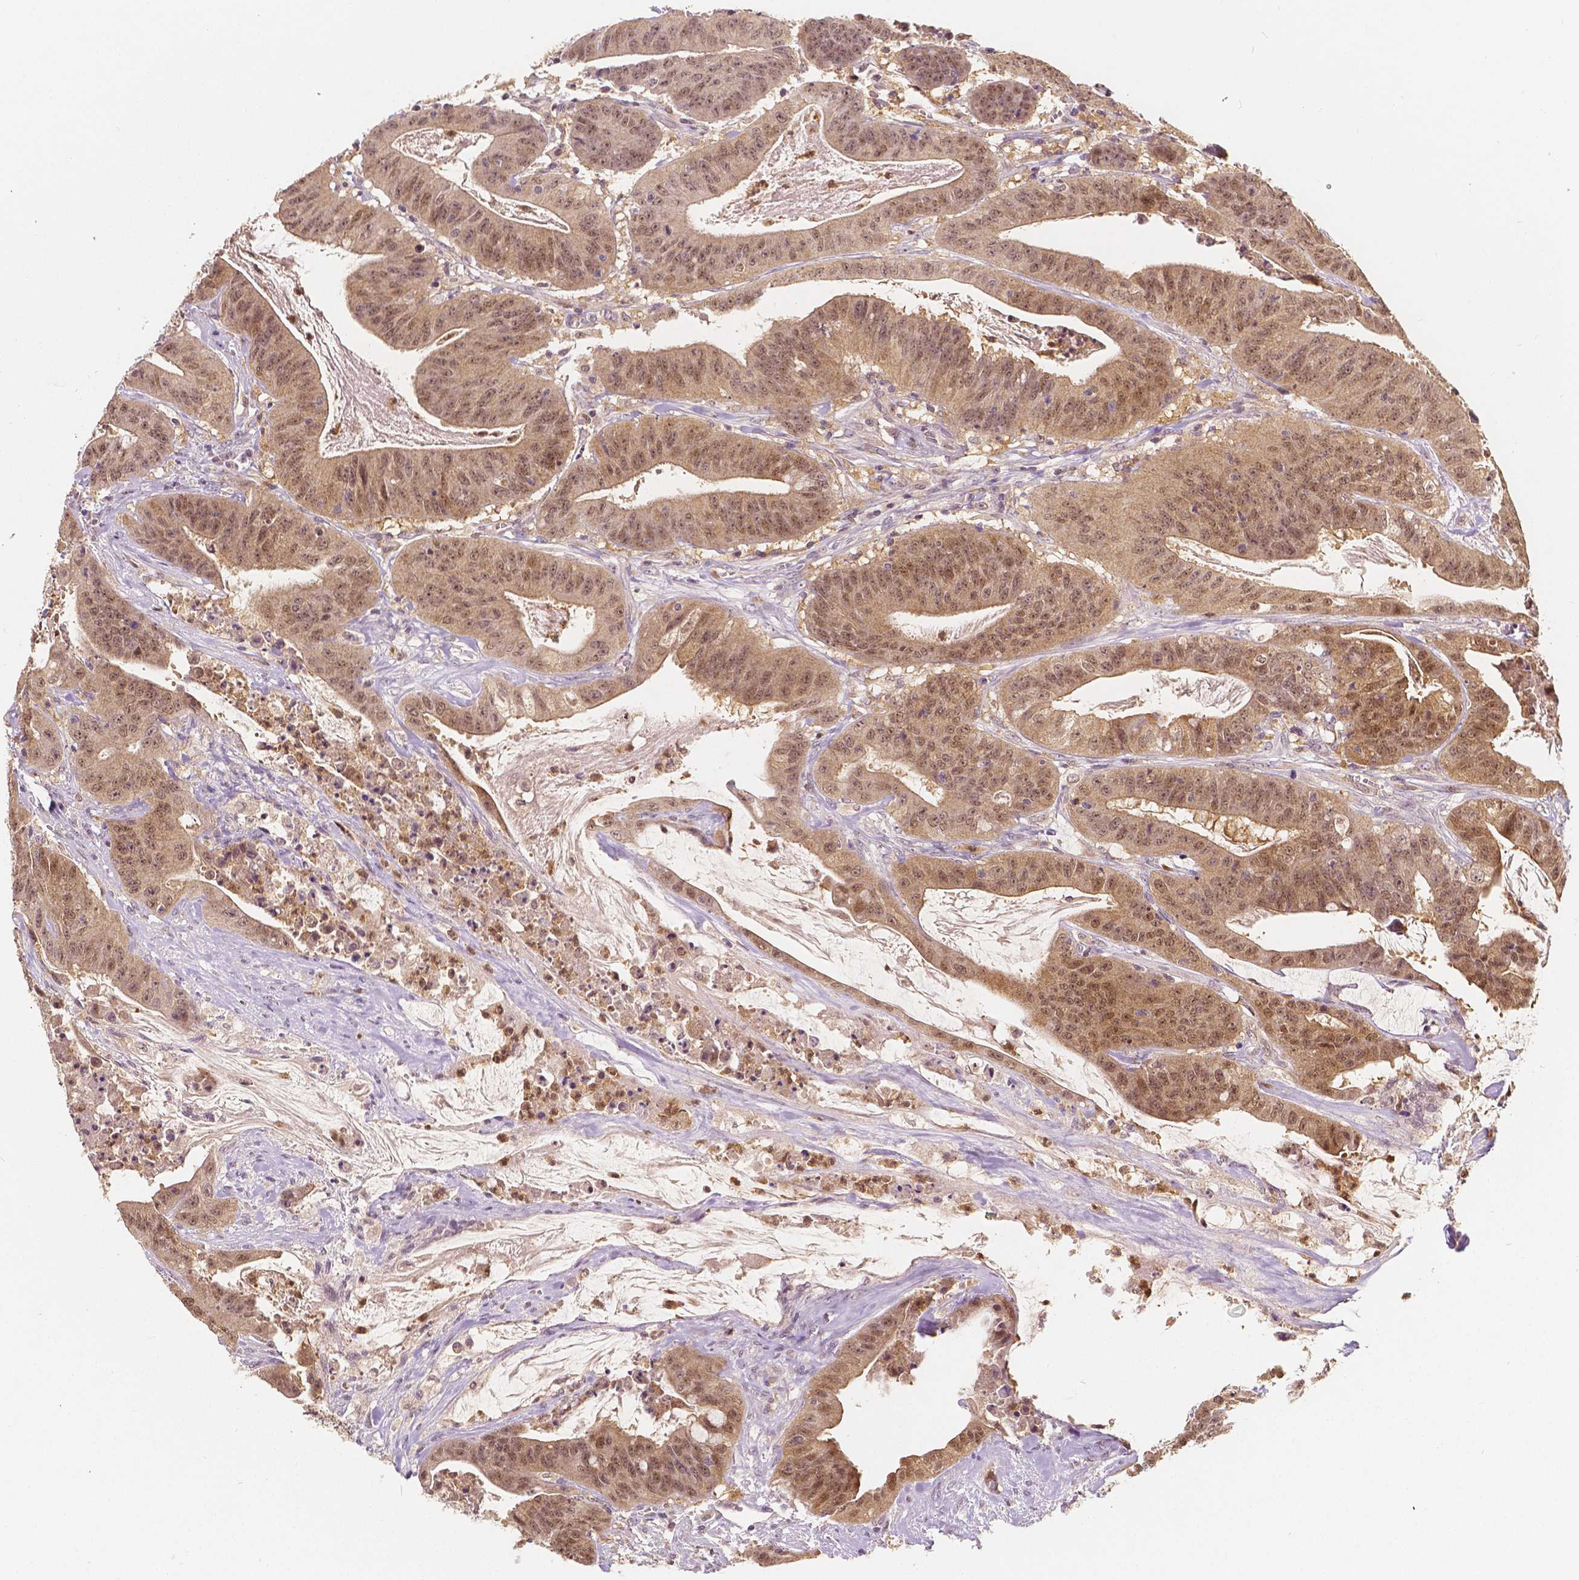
{"staining": {"intensity": "moderate", "quantity": ">75%", "location": "cytoplasmic/membranous,nuclear"}, "tissue": "colorectal cancer", "cell_type": "Tumor cells", "image_type": "cancer", "snomed": [{"axis": "morphology", "description": "Adenocarcinoma, NOS"}, {"axis": "topography", "description": "Colon"}], "caption": "Immunohistochemical staining of human colorectal cancer (adenocarcinoma) demonstrates medium levels of moderate cytoplasmic/membranous and nuclear protein expression in about >75% of tumor cells.", "gene": "NAPRT", "patient": {"sex": "male", "age": 33}}